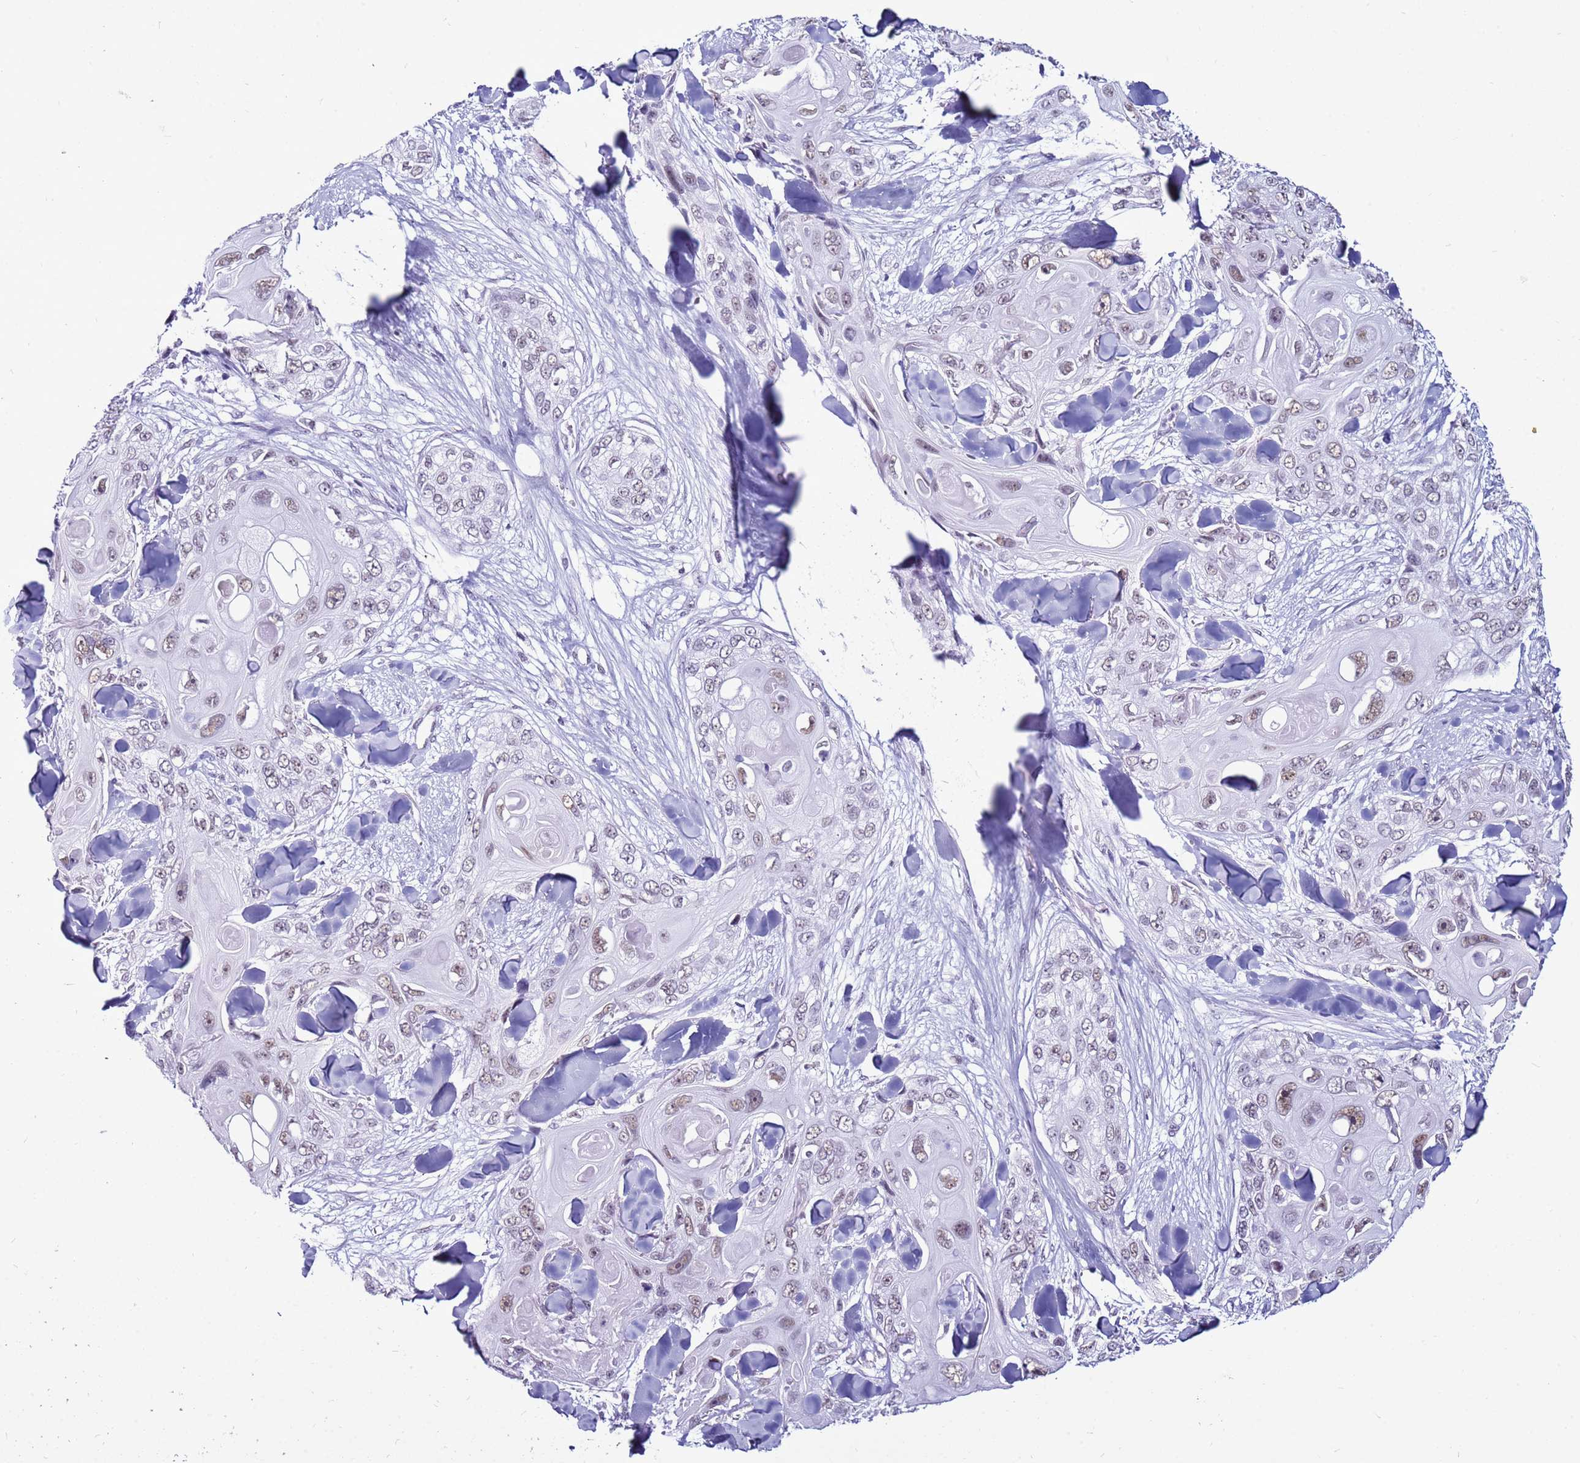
{"staining": {"intensity": "weak", "quantity": ">75%", "location": "nuclear"}, "tissue": "skin cancer", "cell_type": "Tumor cells", "image_type": "cancer", "snomed": [{"axis": "morphology", "description": "Normal tissue, NOS"}, {"axis": "morphology", "description": "Squamous cell carcinoma, NOS"}, {"axis": "topography", "description": "Skin"}], "caption": "There is low levels of weak nuclear positivity in tumor cells of skin cancer, as demonstrated by immunohistochemical staining (brown color).", "gene": "DHX15", "patient": {"sex": "male", "age": 72}}